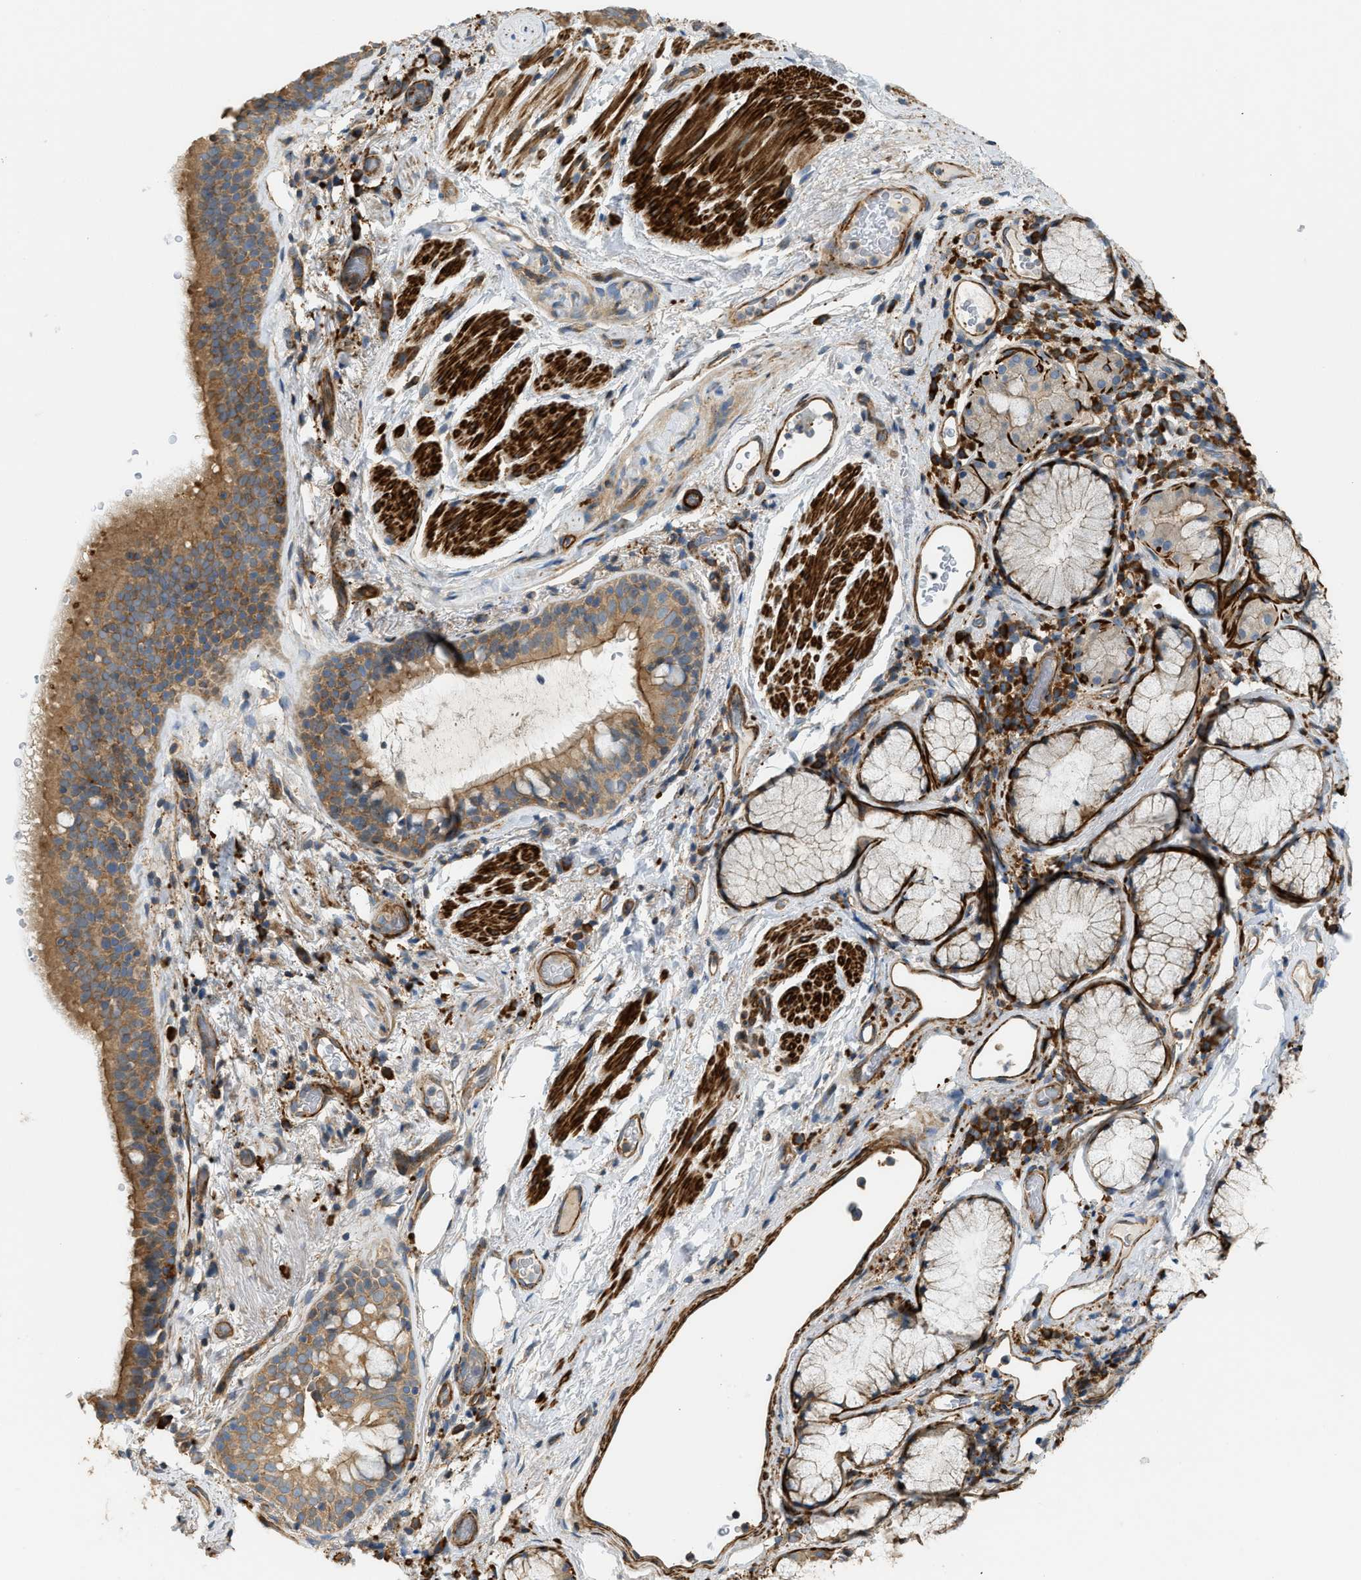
{"staining": {"intensity": "moderate", "quantity": ">75%", "location": "cytoplasmic/membranous"}, "tissue": "bronchus", "cell_type": "Respiratory epithelial cells", "image_type": "normal", "snomed": [{"axis": "morphology", "description": "Normal tissue, NOS"}, {"axis": "morphology", "description": "Inflammation, NOS"}, {"axis": "topography", "description": "Cartilage tissue"}, {"axis": "topography", "description": "Bronchus"}], "caption": "A high-resolution micrograph shows IHC staining of benign bronchus, which exhibits moderate cytoplasmic/membranous staining in approximately >75% of respiratory epithelial cells. The protein is shown in brown color, while the nuclei are stained blue.", "gene": "BTN3A2", "patient": {"sex": "male", "age": 77}}